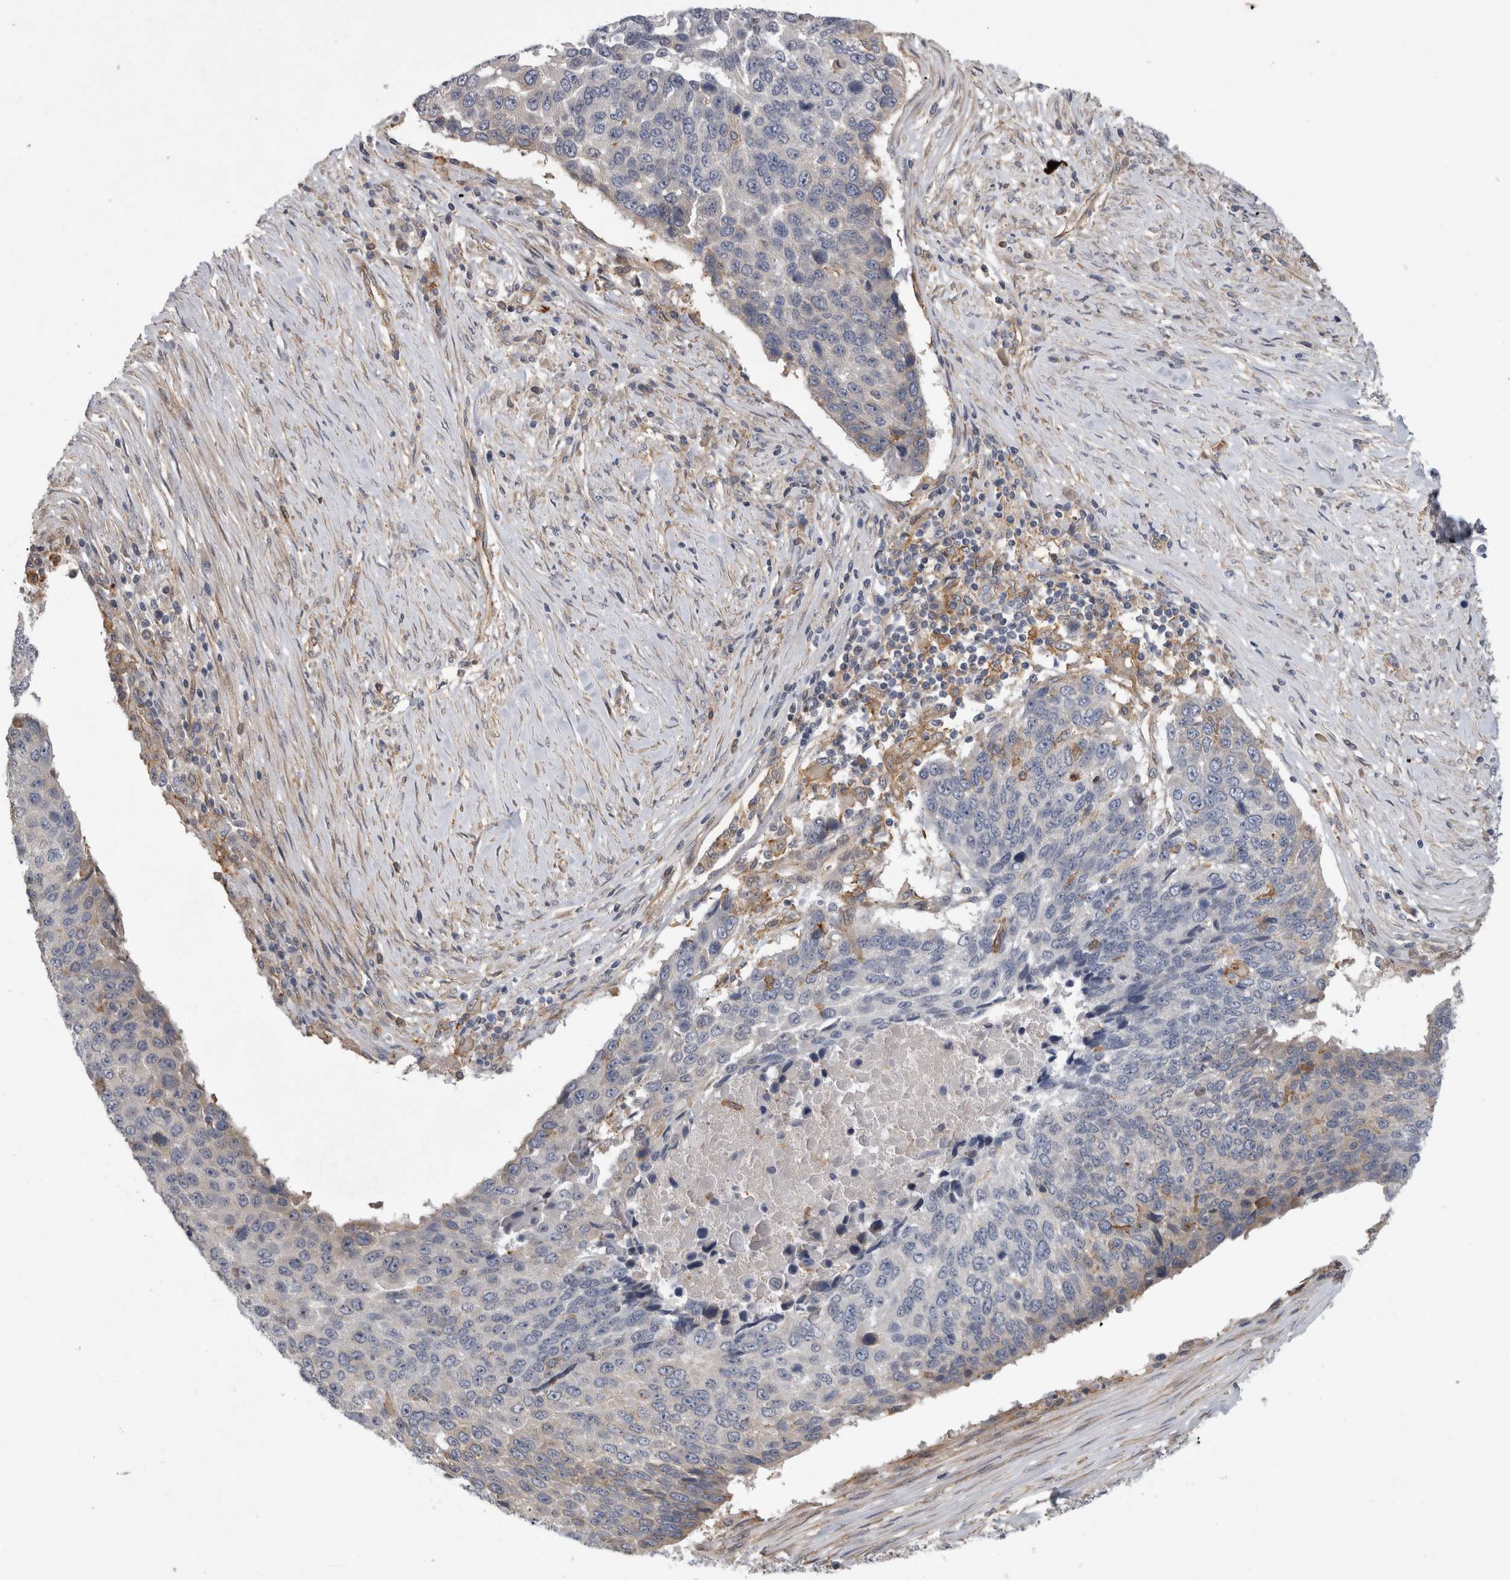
{"staining": {"intensity": "negative", "quantity": "none", "location": "none"}, "tissue": "lung cancer", "cell_type": "Tumor cells", "image_type": "cancer", "snomed": [{"axis": "morphology", "description": "Squamous cell carcinoma, NOS"}, {"axis": "topography", "description": "Lung"}], "caption": "There is no significant positivity in tumor cells of lung cancer.", "gene": "ANKFY1", "patient": {"sex": "male", "age": 66}}